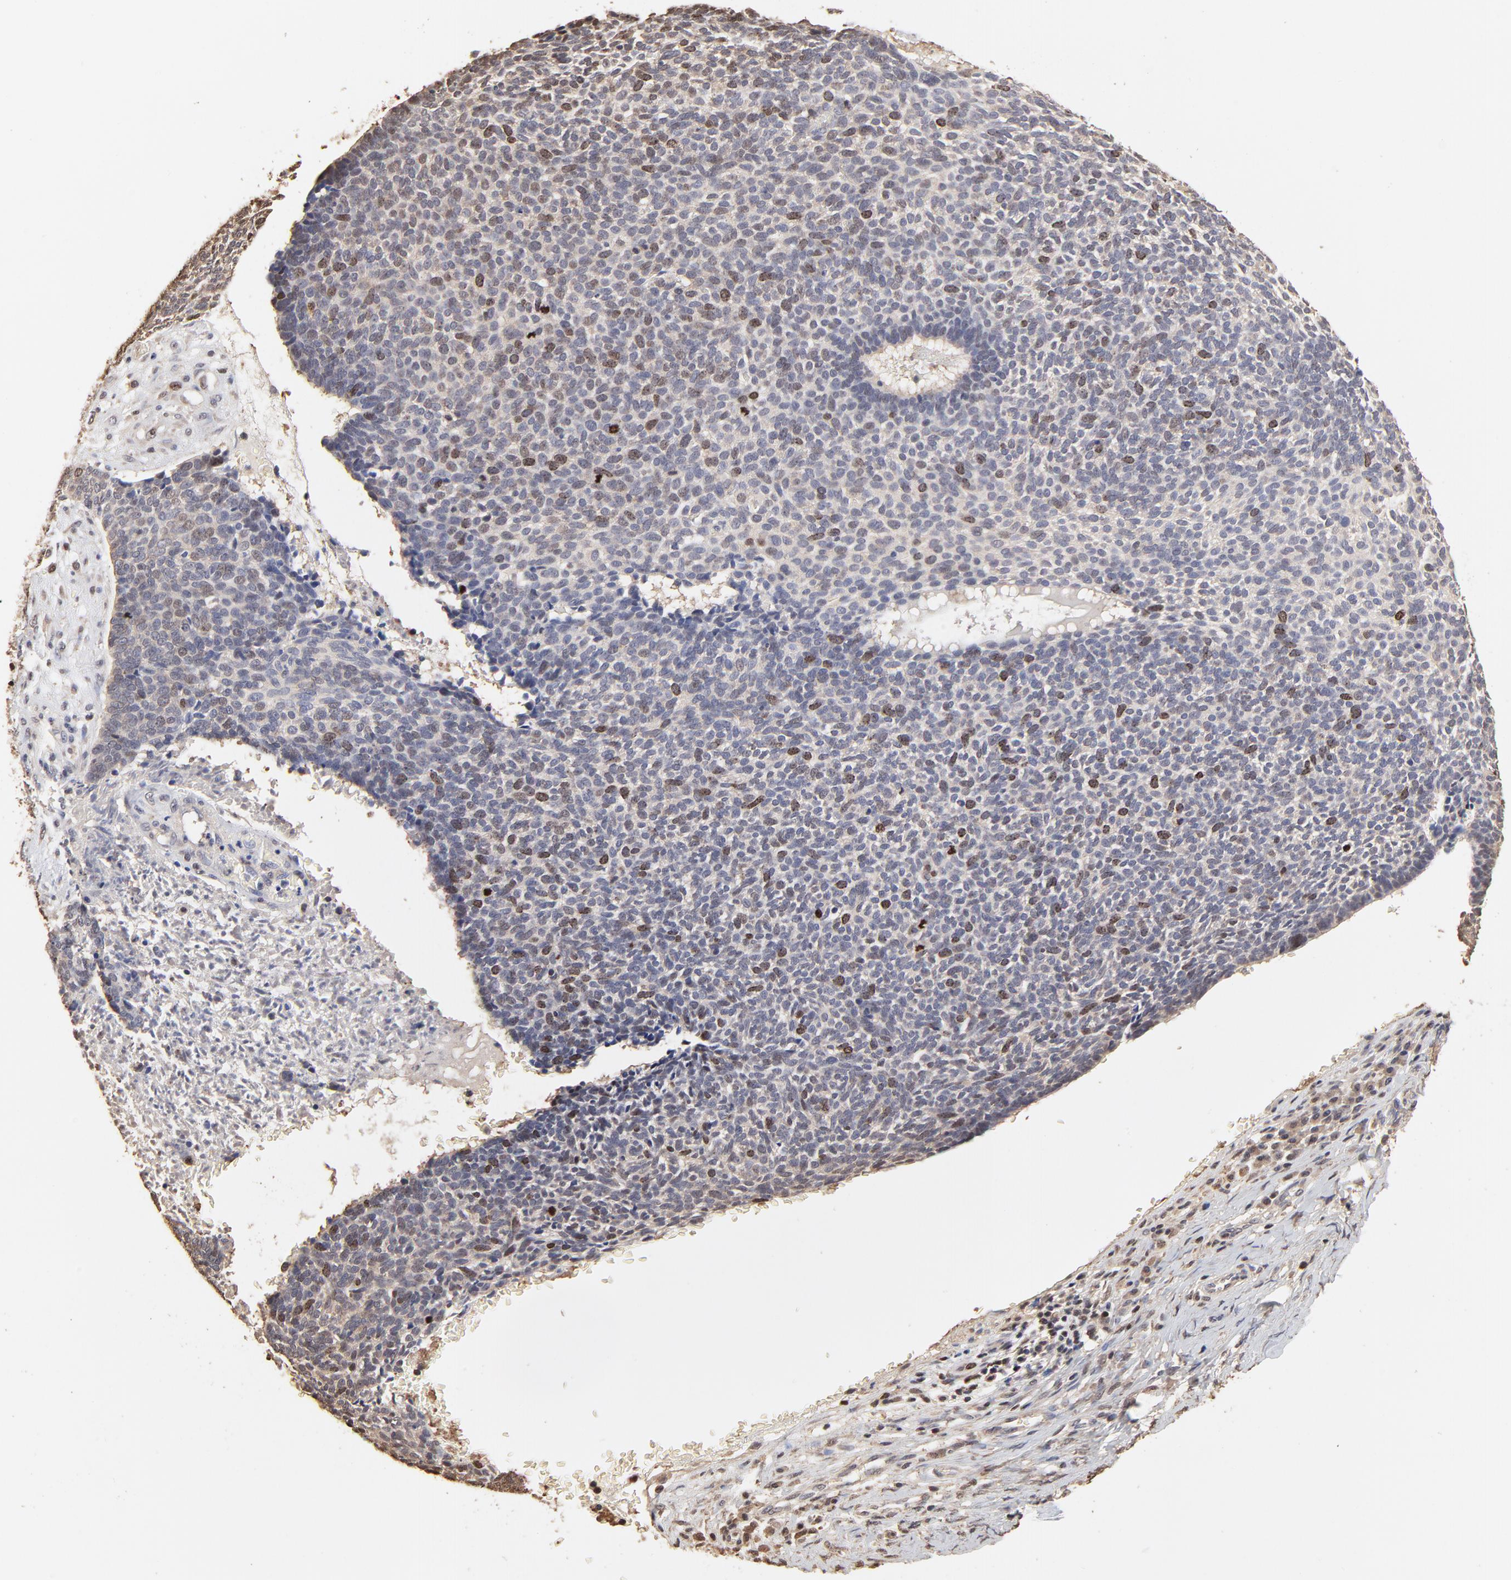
{"staining": {"intensity": "moderate", "quantity": "<25%", "location": "nuclear"}, "tissue": "skin cancer", "cell_type": "Tumor cells", "image_type": "cancer", "snomed": [{"axis": "morphology", "description": "Basal cell carcinoma"}, {"axis": "topography", "description": "Skin"}], "caption": "There is low levels of moderate nuclear expression in tumor cells of skin cancer, as demonstrated by immunohistochemical staining (brown color).", "gene": "BIRC5", "patient": {"sex": "male", "age": 87}}